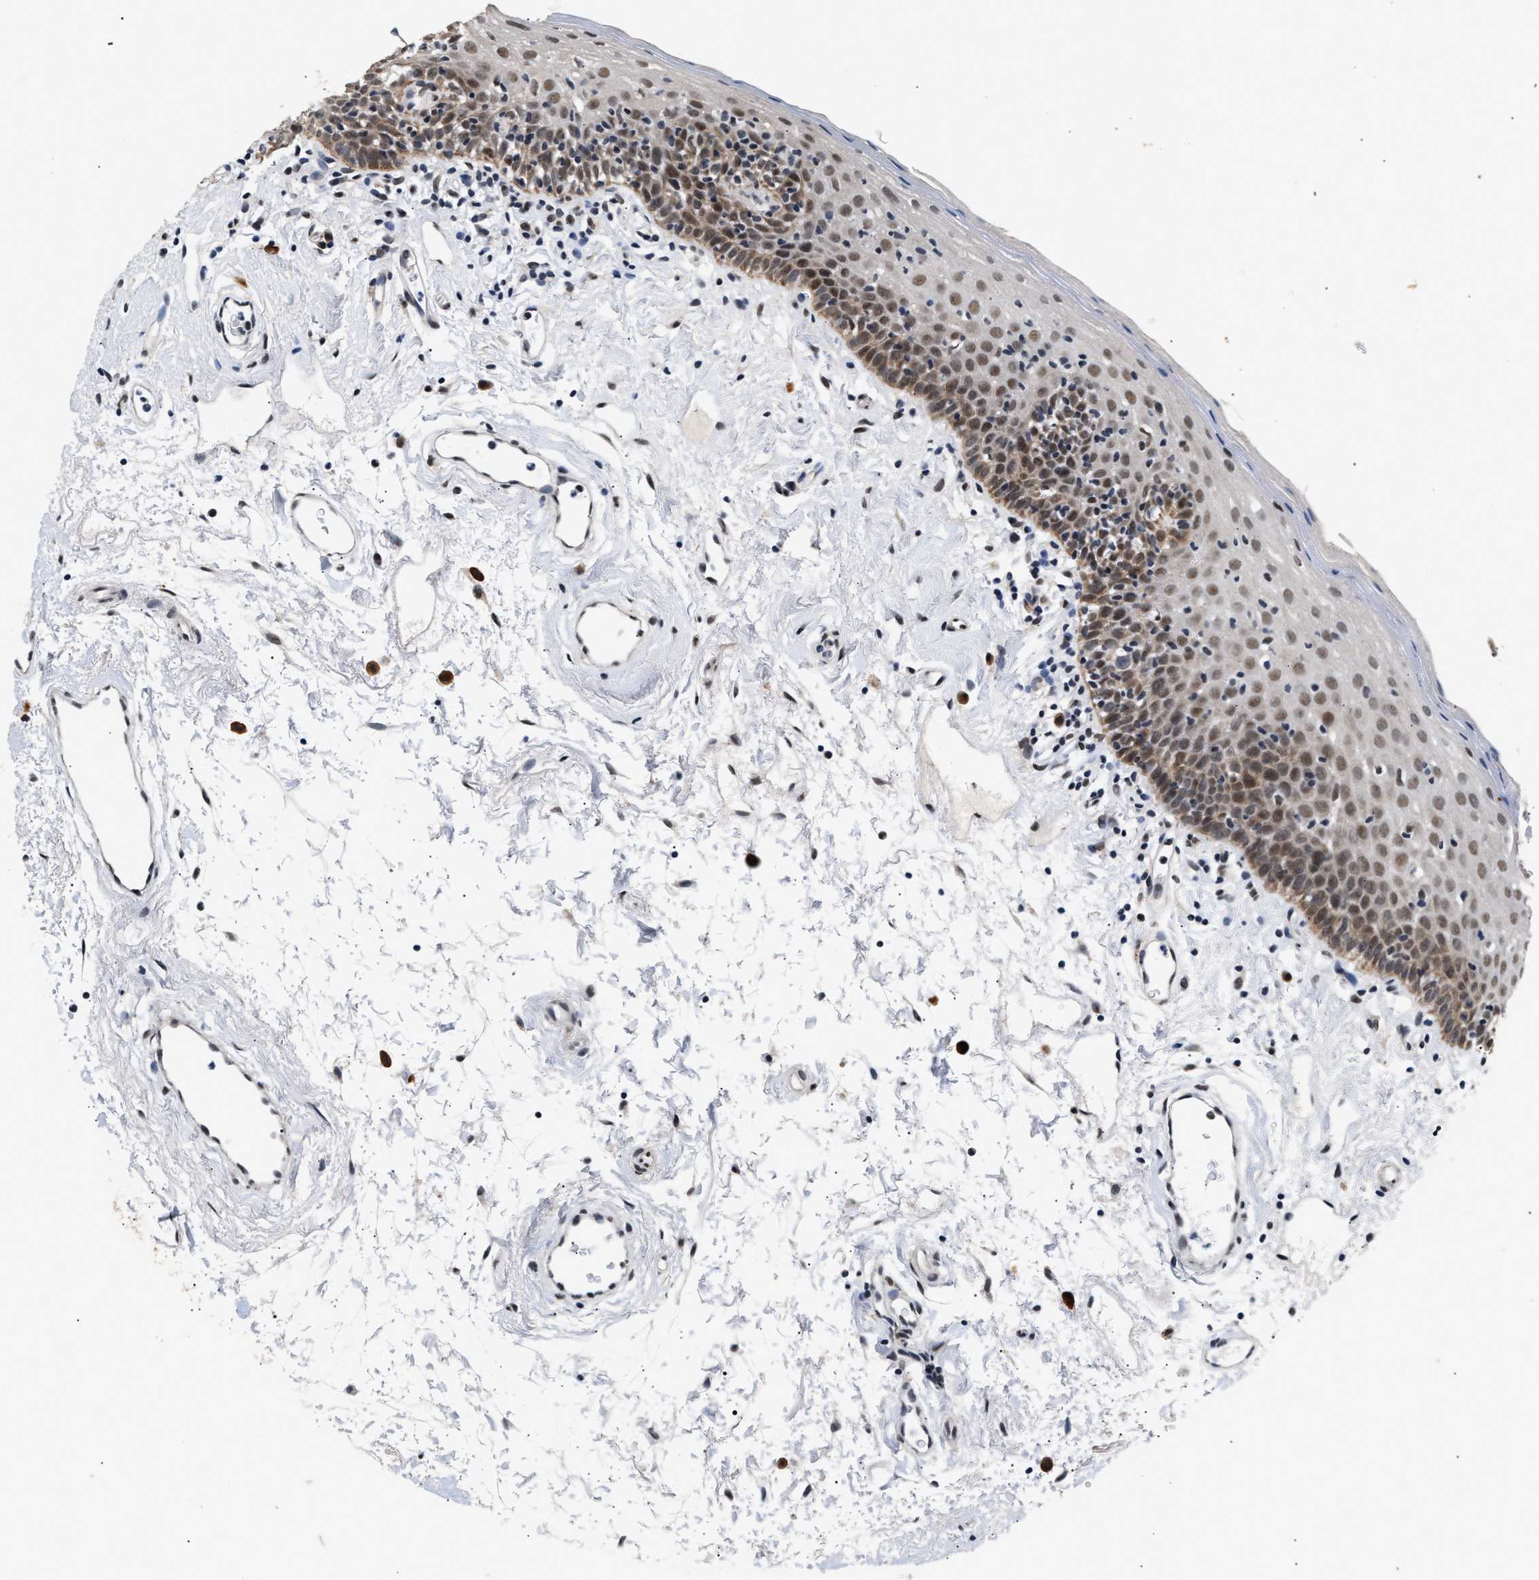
{"staining": {"intensity": "moderate", "quantity": "25%-75%", "location": "cytoplasmic/membranous,nuclear"}, "tissue": "oral mucosa", "cell_type": "Squamous epithelial cells", "image_type": "normal", "snomed": [{"axis": "morphology", "description": "Normal tissue, NOS"}, {"axis": "topography", "description": "Oral tissue"}], "caption": "This is an image of immunohistochemistry staining of normal oral mucosa, which shows moderate staining in the cytoplasmic/membranous,nuclear of squamous epithelial cells.", "gene": "THOC1", "patient": {"sex": "male", "age": 66}}